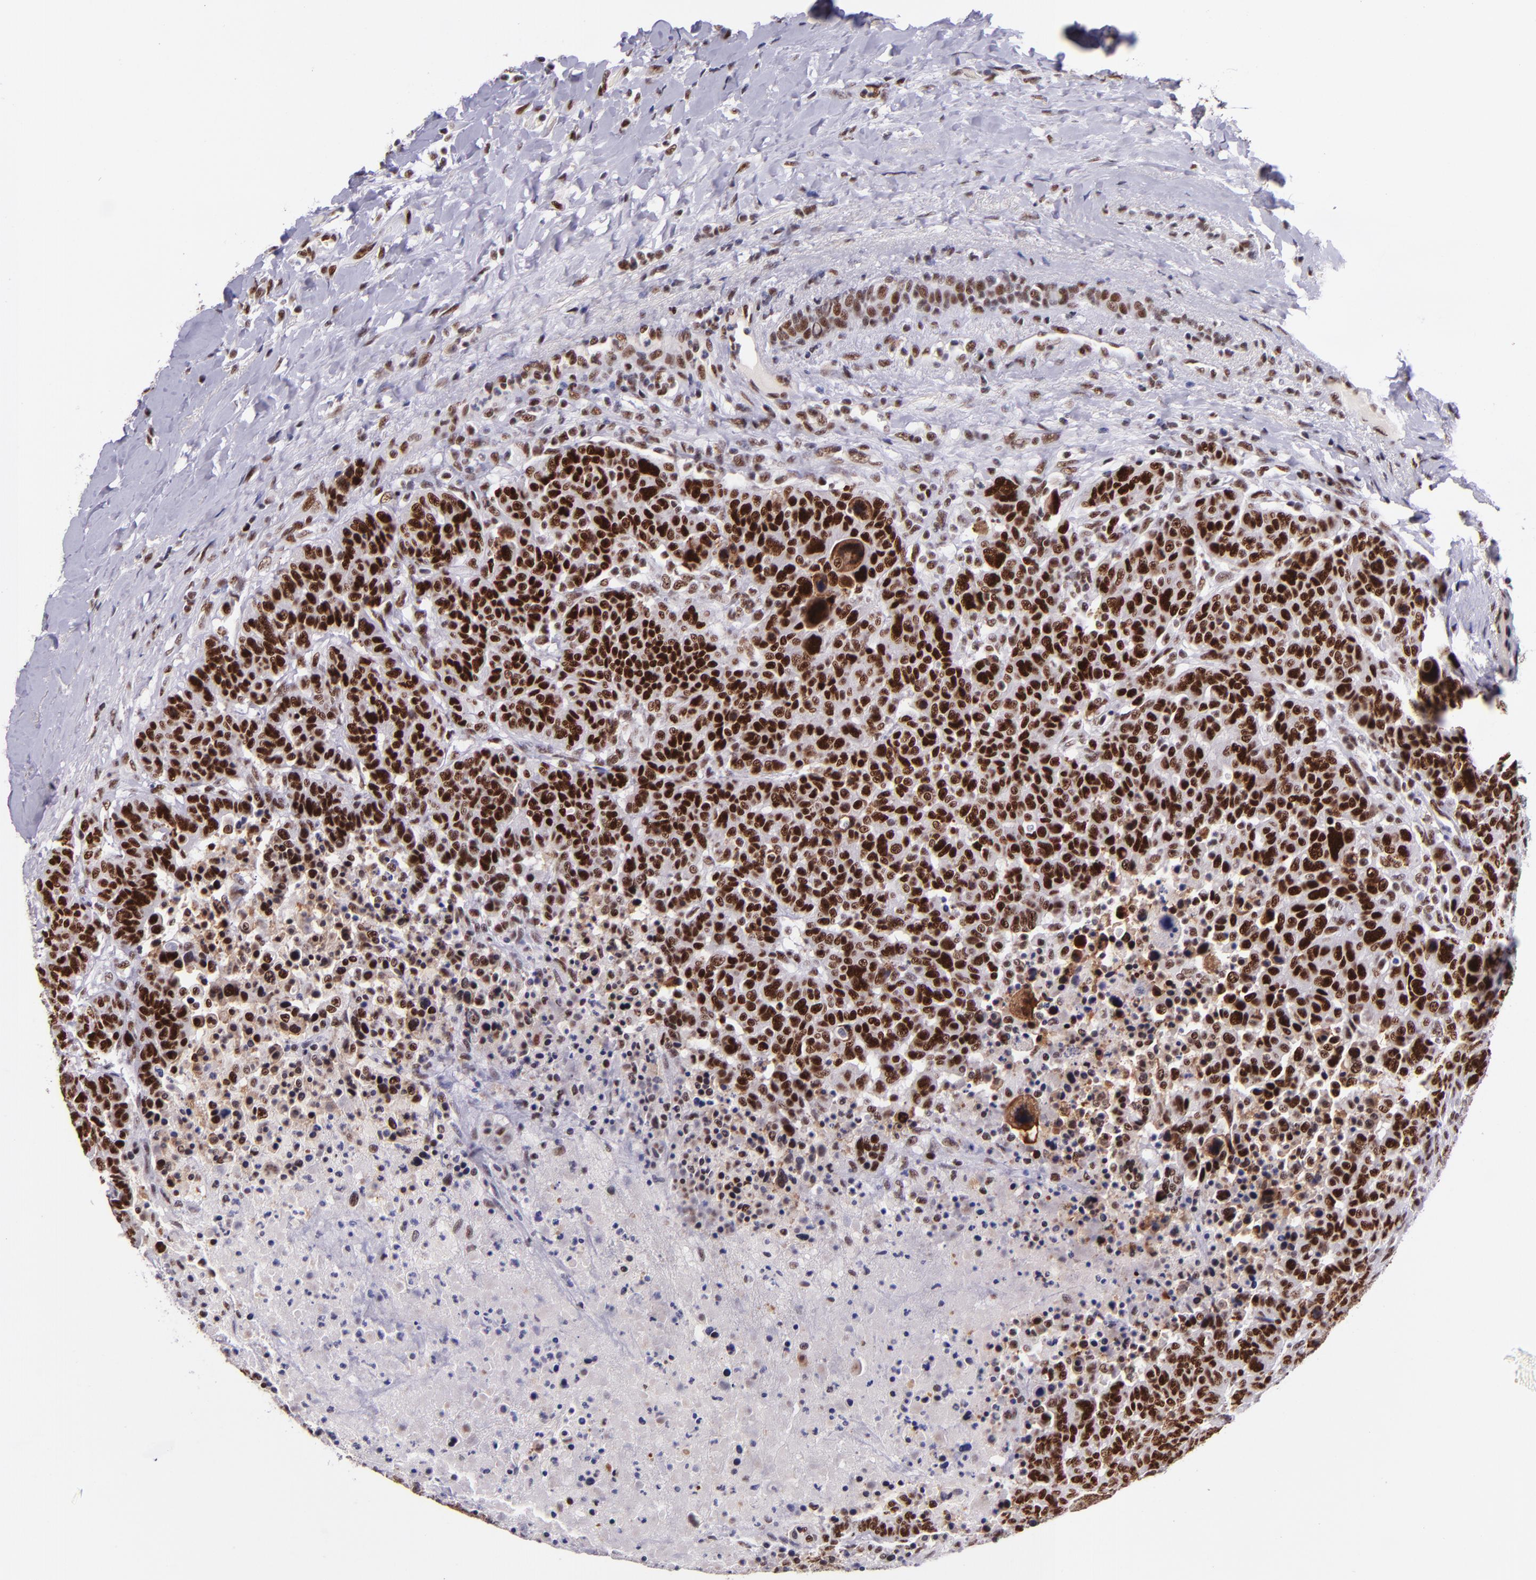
{"staining": {"intensity": "strong", "quantity": ">75%", "location": "nuclear"}, "tissue": "breast cancer", "cell_type": "Tumor cells", "image_type": "cancer", "snomed": [{"axis": "morphology", "description": "Duct carcinoma"}, {"axis": "topography", "description": "Breast"}], "caption": "This histopathology image reveals immunohistochemistry (IHC) staining of breast cancer (infiltrating ductal carcinoma), with high strong nuclear staining in approximately >75% of tumor cells.", "gene": "GPKOW", "patient": {"sex": "female", "age": 37}}